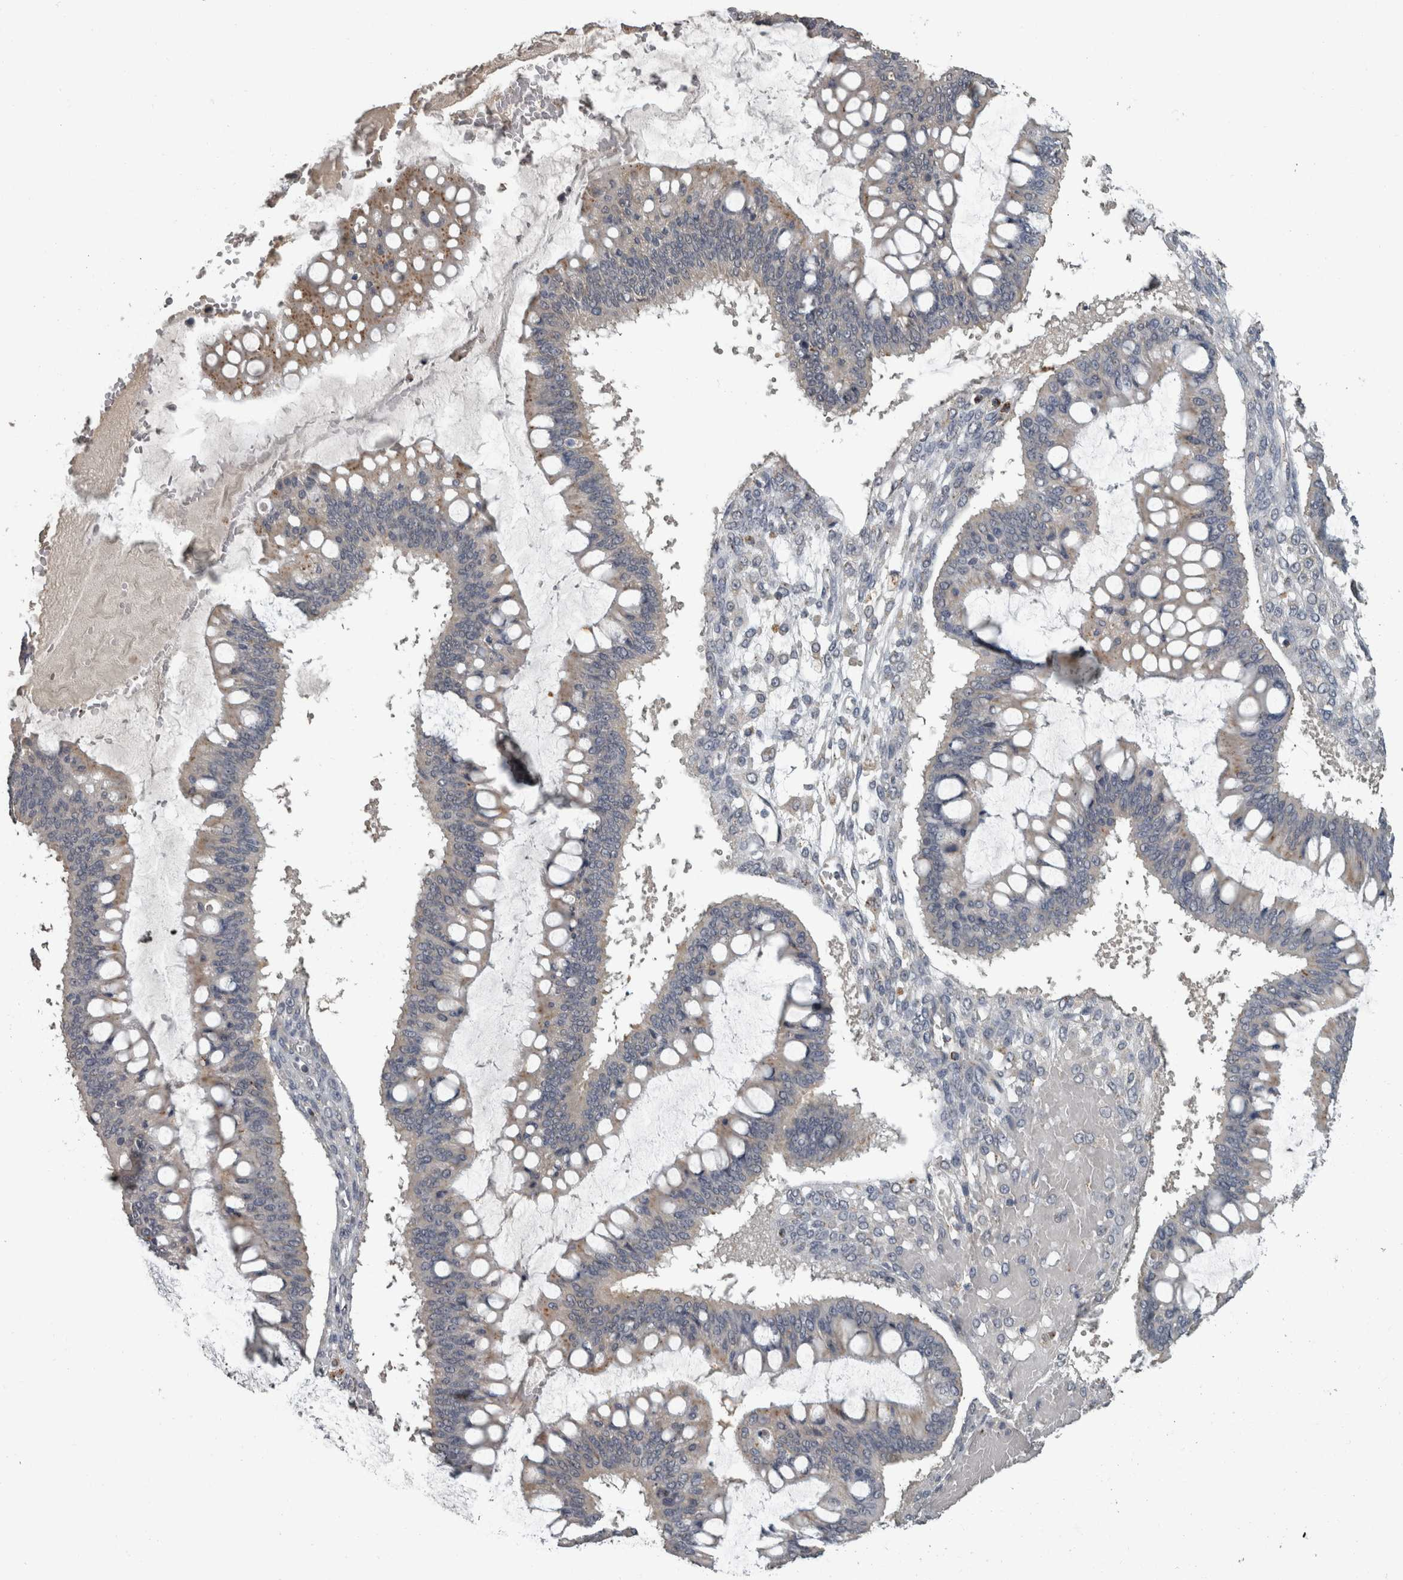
{"staining": {"intensity": "negative", "quantity": "none", "location": "none"}, "tissue": "ovarian cancer", "cell_type": "Tumor cells", "image_type": "cancer", "snomed": [{"axis": "morphology", "description": "Cystadenocarcinoma, mucinous, NOS"}, {"axis": "topography", "description": "Ovary"}], "caption": "The image reveals no significant expression in tumor cells of mucinous cystadenocarcinoma (ovarian).", "gene": "NAAA", "patient": {"sex": "female", "age": 73}}